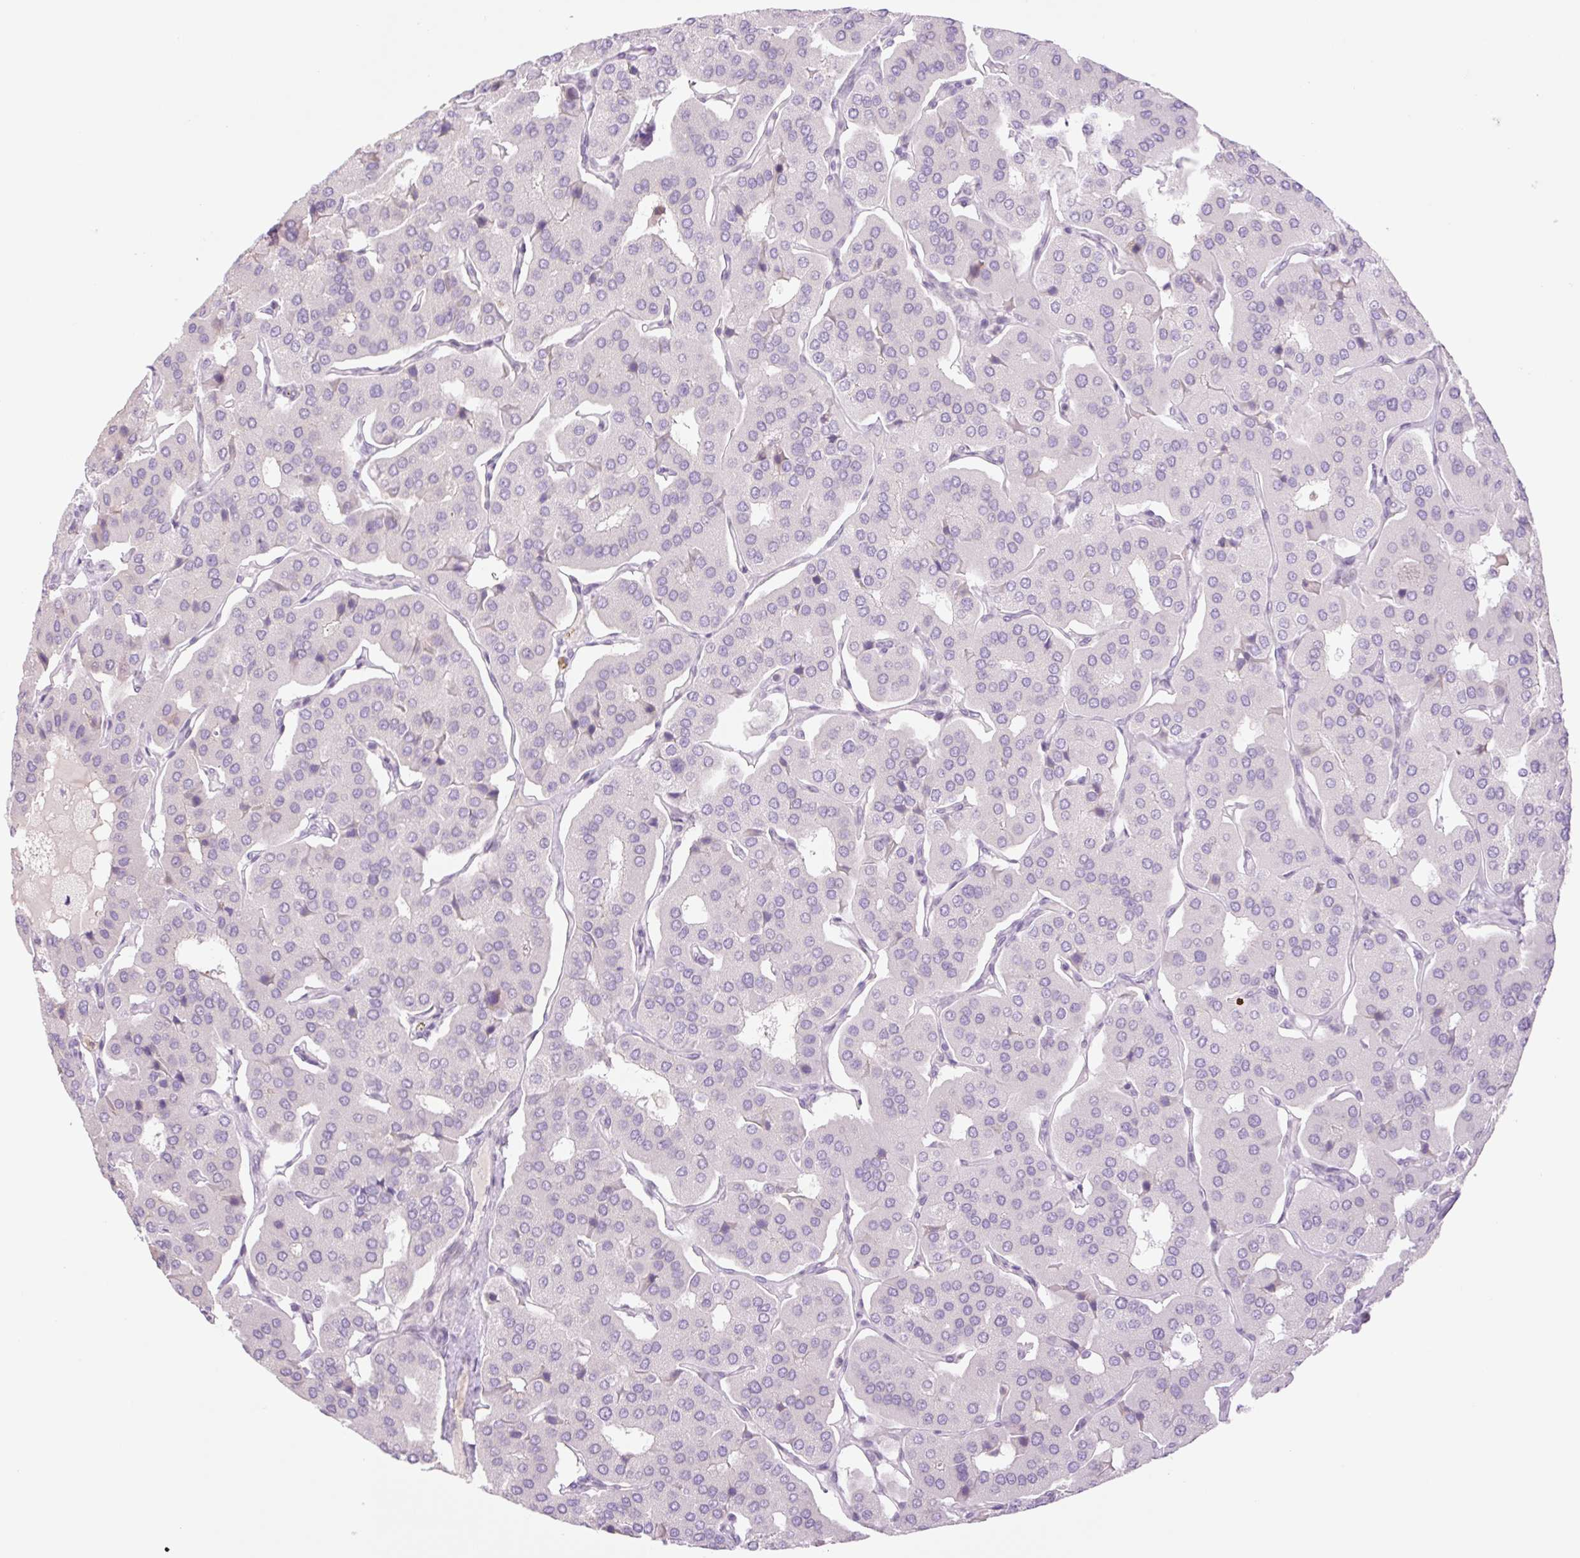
{"staining": {"intensity": "negative", "quantity": "none", "location": "none"}, "tissue": "parathyroid gland", "cell_type": "Glandular cells", "image_type": "normal", "snomed": [{"axis": "morphology", "description": "Normal tissue, NOS"}, {"axis": "morphology", "description": "Adenoma, NOS"}, {"axis": "topography", "description": "Parathyroid gland"}], "caption": "Parathyroid gland stained for a protein using IHC displays no positivity glandular cells.", "gene": "TBX15", "patient": {"sex": "female", "age": 86}}